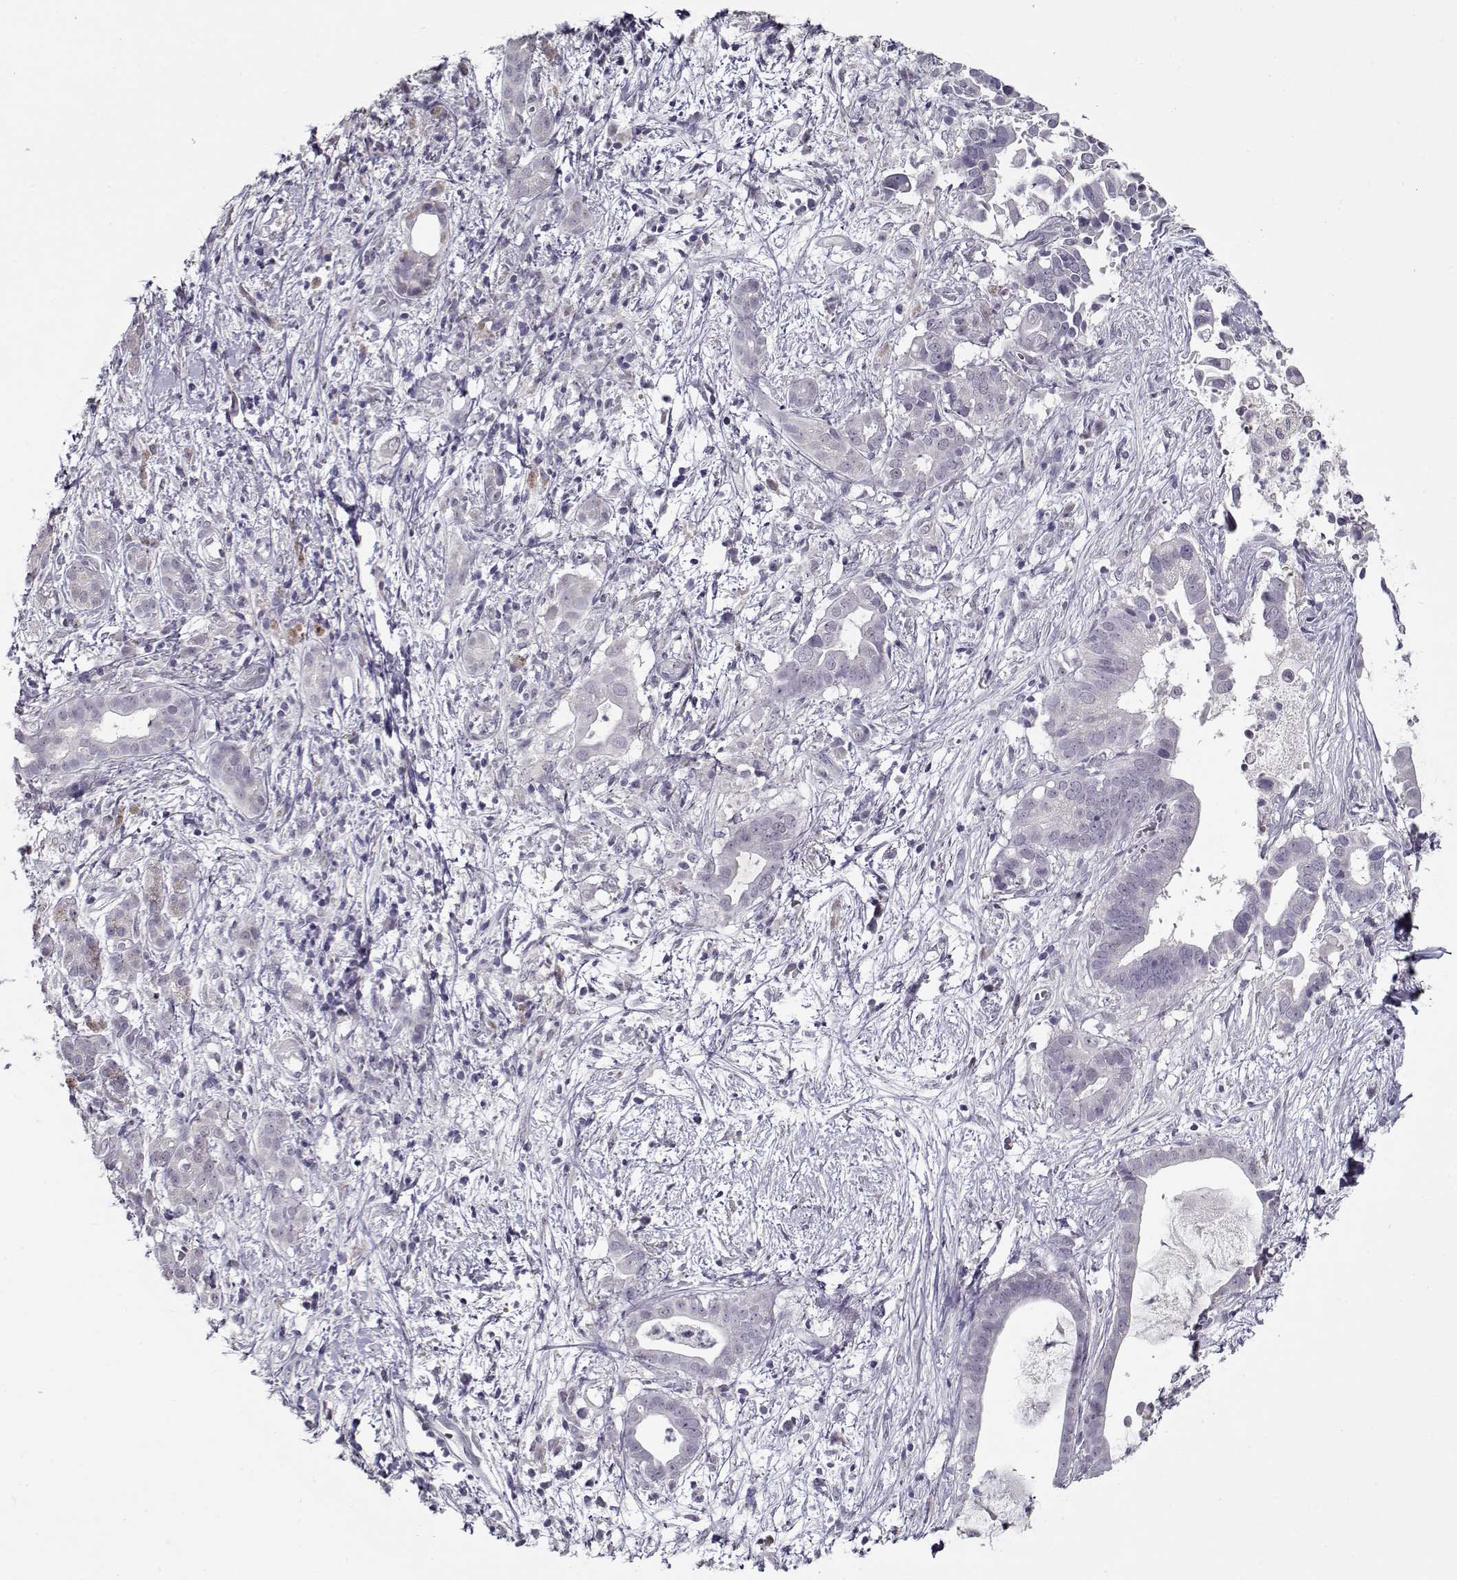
{"staining": {"intensity": "negative", "quantity": "none", "location": "none"}, "tissue": "pancreatic cancer", "cell_type": "Tumor cells", "image_type": "cancer", "snomed": [{"axis": "morphology", "description": "Adenocarcinoma, NOS"}, {"axis": "topography", "description": "Pancreas"}], "caption": "Immunohistochemical staining of pancreatic cancer shows no significant expression in tumor cells.", "gene": "SEC16B", "patient": {"sex": "male", "age": 61}}